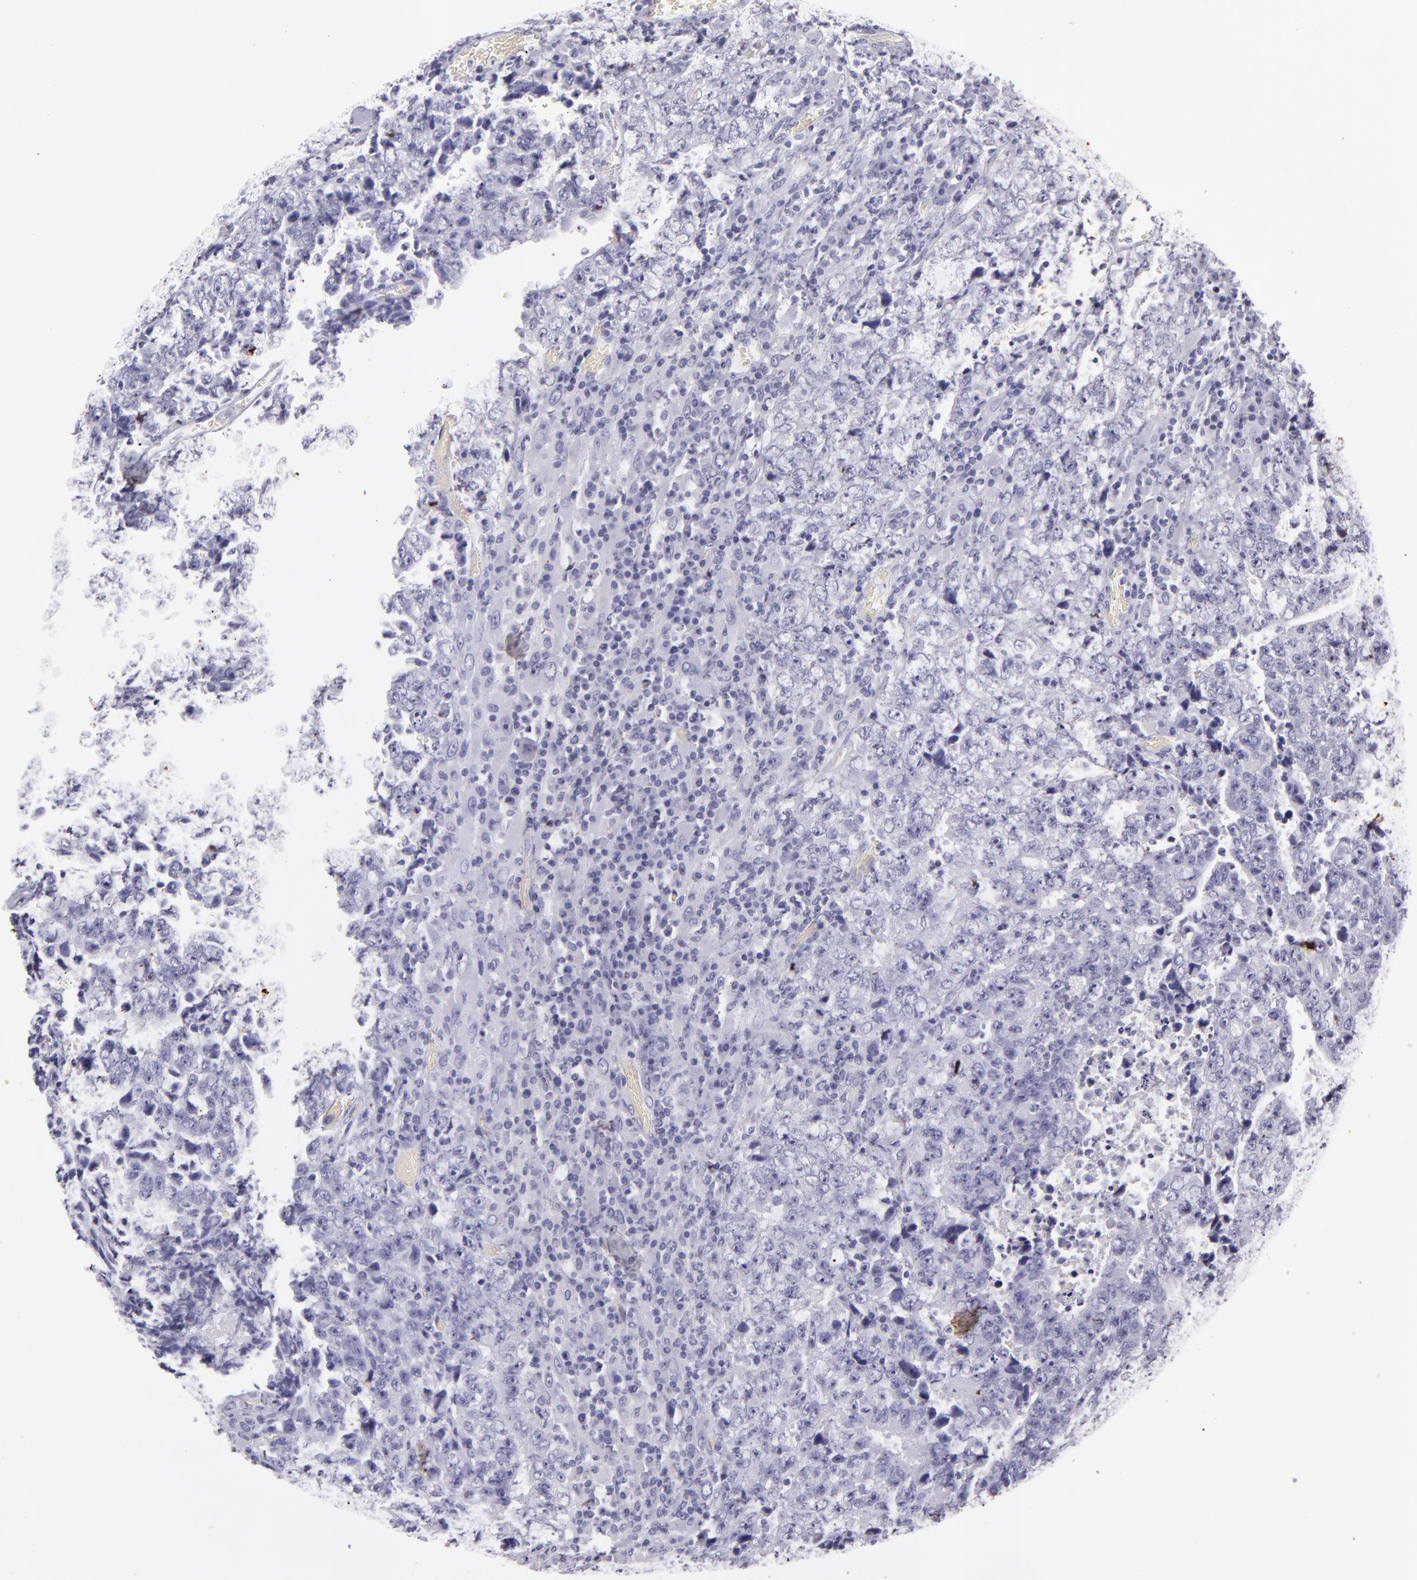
{"staining": {"intensity": "negative", "quantity": "none", "location": "none"}, "tissue": "testis cancer", "cell_type": "Tumor cells", "image_type": "cancer", "snomed": [{"axis": "morphology", "description": "Necrosis, NOS"}, {"axis": "morphology", "description": "Carcinoma, Embryonal, NOS"}, {"axis": "topography", "description": "Testis"}], "caption": "High power microscopy micrograph of an immunohistochemistry photomicrograph of testis cancer (embryonal carcinoma), revealing no significant positivity in tumor cells. (Stains: DAB (3,3'-diaminobenzidine) IHC with hematoxylin counter stain, Microscopy: brightfield microscopy at high magnification).", "gene": "CR2", "patient": {"sex": "male", "age": 19}}